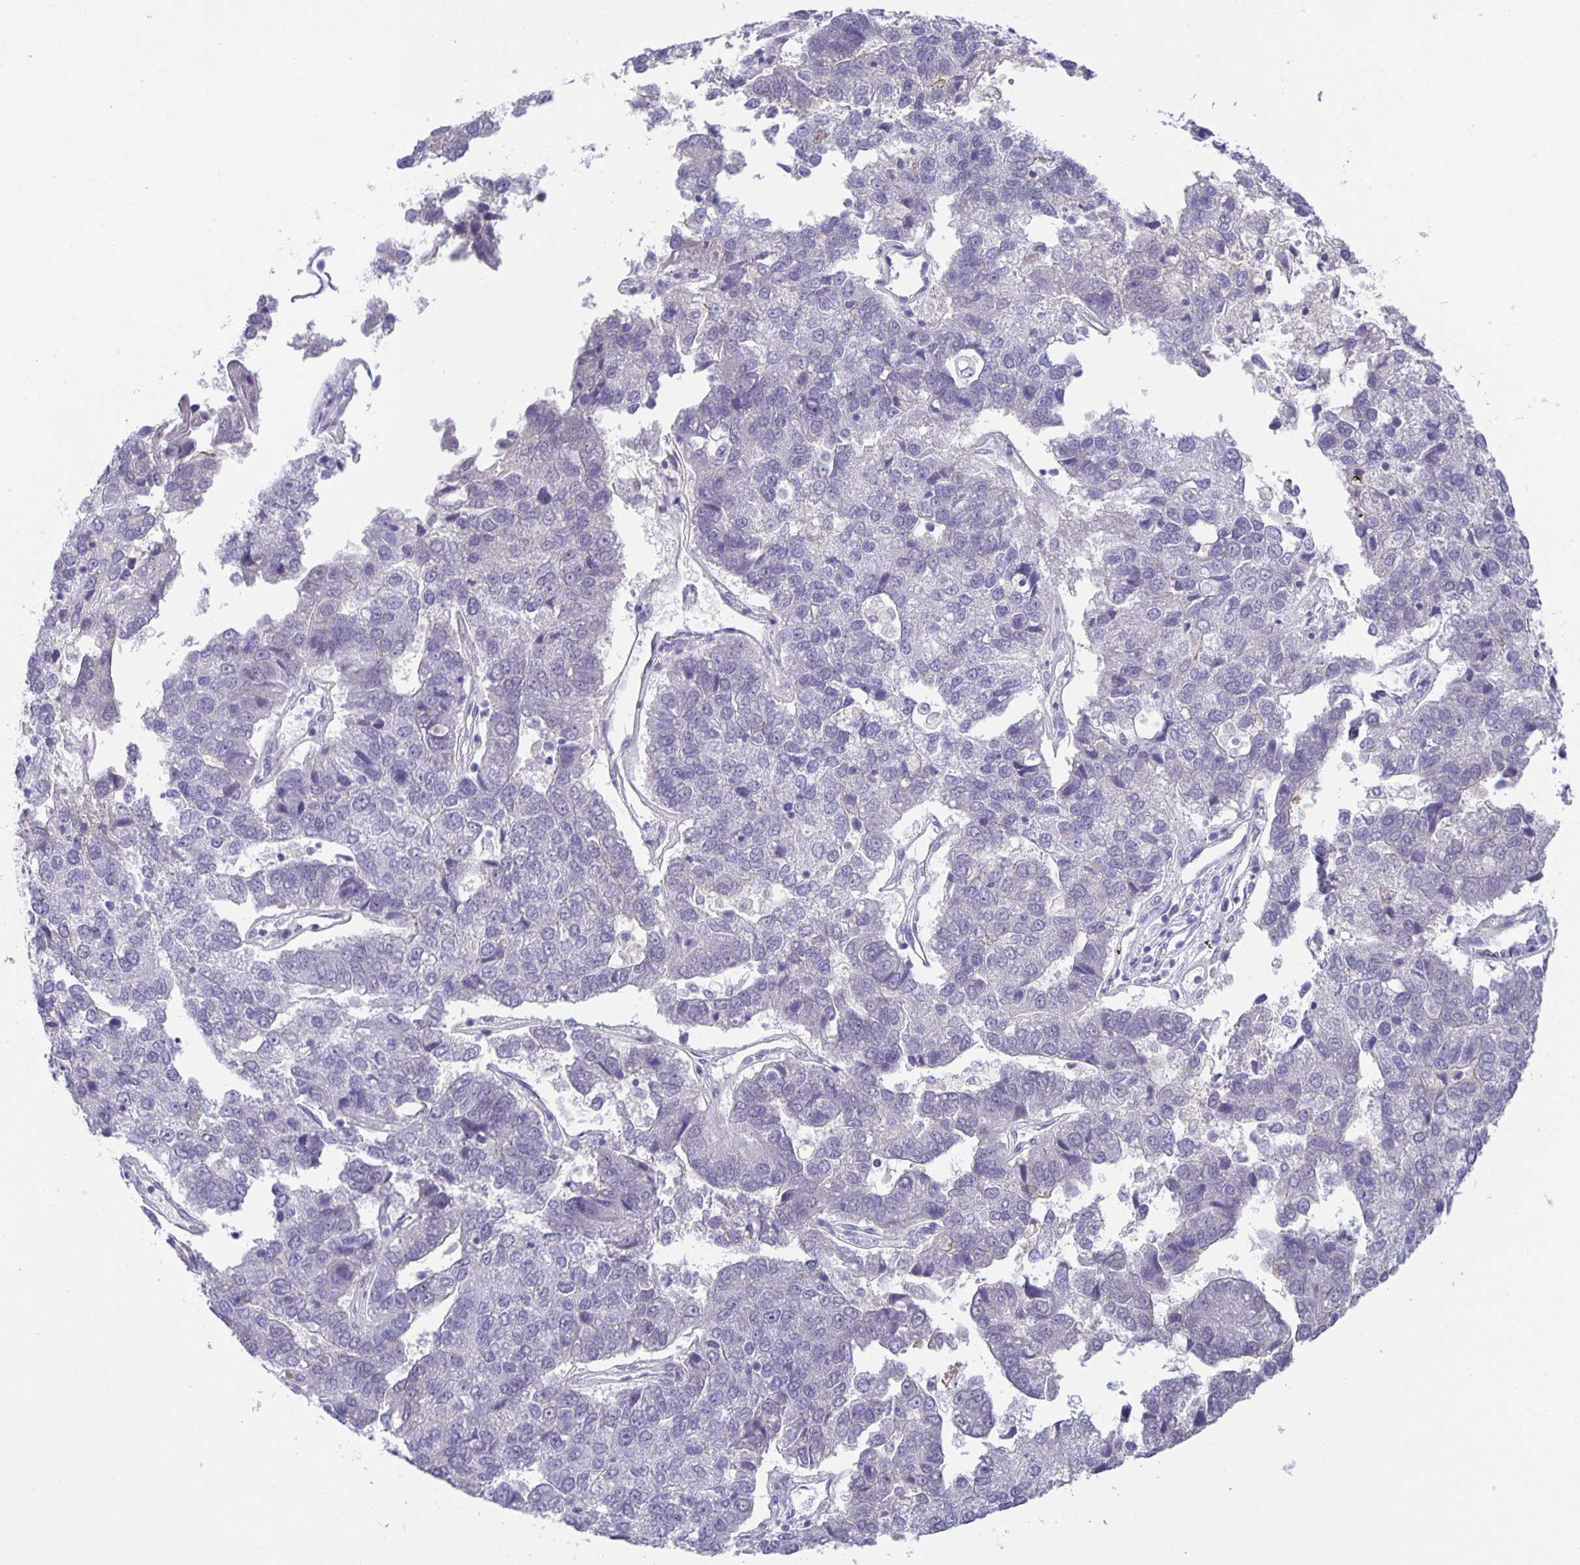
{"staining": {"intensity": "negative", "quantity": "none", "location": "none"}, "tissue": "pancreatic cancer", "cell_type": "Tumor cells", "image_type": "cancer", "snomed": [{"axis": "morphology", "description": "Adenocarcinoma, NOS"}, {"axis": "topography", "description": "Pancreas"}], "caption": "Immunohistochemistry of pancreatic cancer (adenocarcinoma) exhibits no positivity in tumor cells. The staining is performed using DAB brown chromogen with nuclei counter-stained in using hematoxylin.", "gene": "PTPN3", "patient": {"sex": "female", "age": 61}}